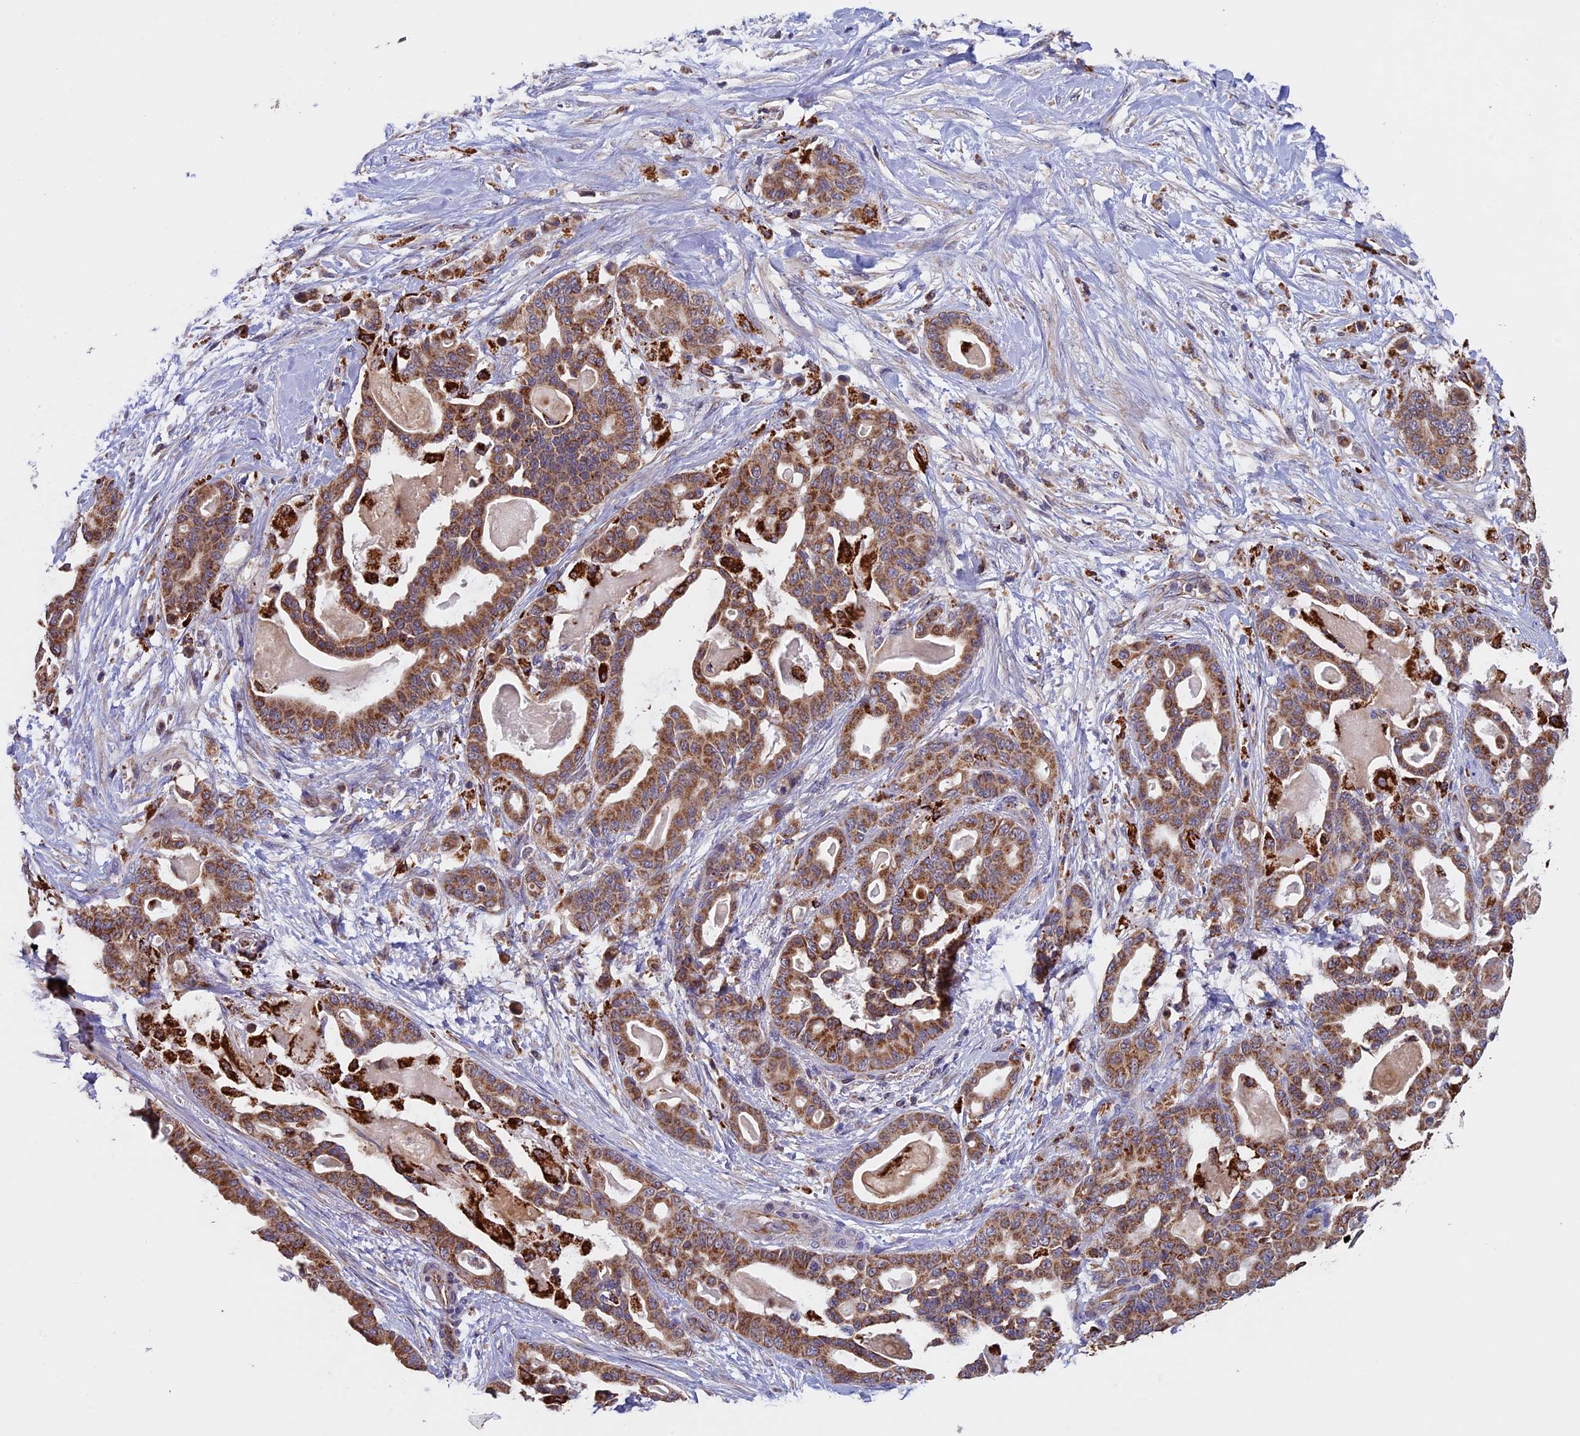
{"staining": {"intensity": "moderate", "quantity": ">75%", "location": "cytoplasmic/membranous"}, "tissue": "pancreatic cancer", "cell_type": "Tumor cells", "image_type": "cancer", "snomed": [{"axis": "morphology", "description": "Adenocarcinoma, NOS"}, {"axis": "topography", "description": "Pancreas"}], "caption": "IHC (DAB) staining of pancreatic cancer (adenocarcinoma) displays moderate cytoplasmic/membranous protein expression in approximately >75% of tumor cells.", "gene": "RNF17", "patient": {"sex": "male", "age": 63}}